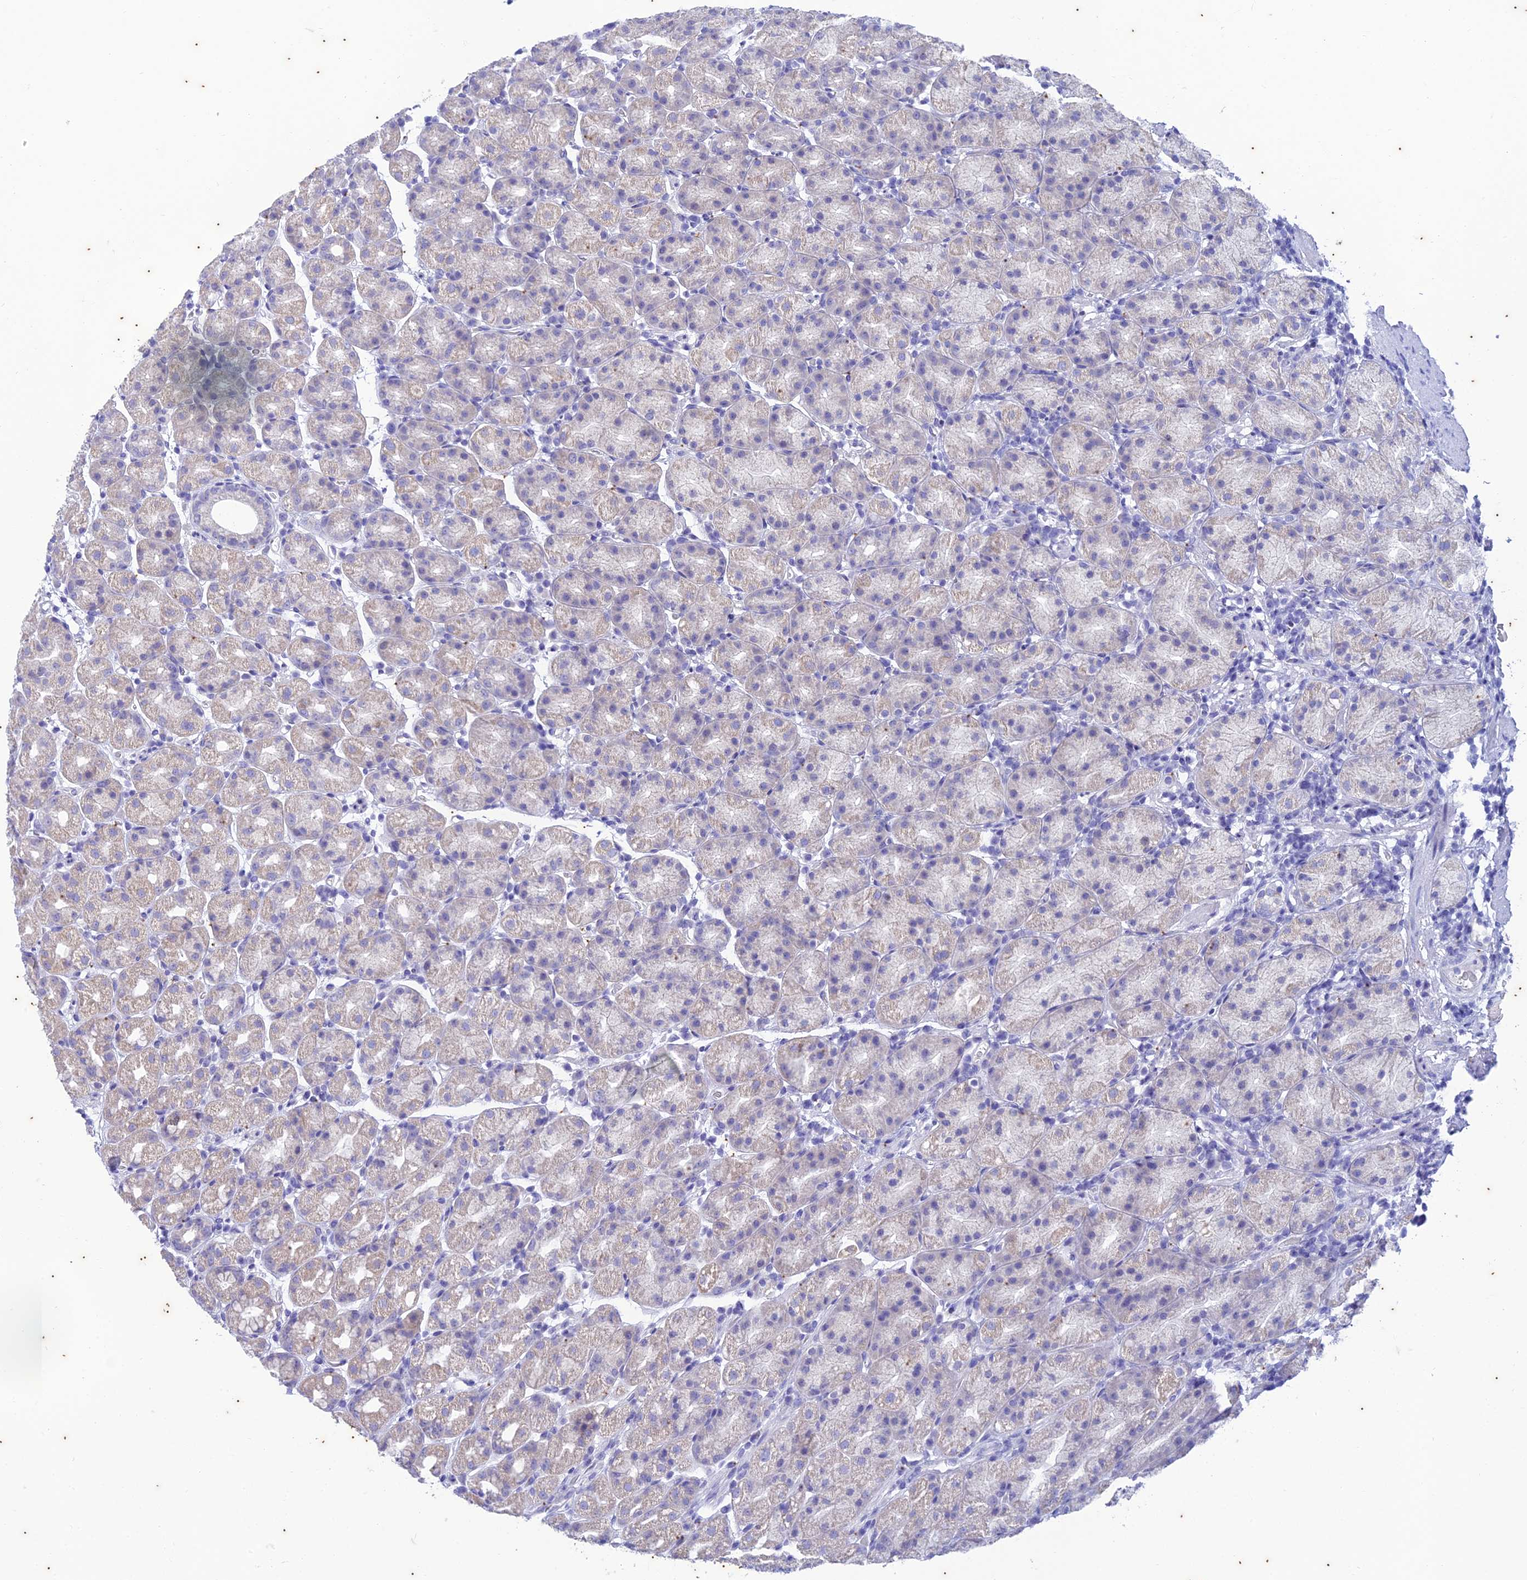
{"staining": {"intensity": "negative", "quantity": "none", "location": "none"}, "tissue": "stomach", "cell_type": "Glandular cells", "image_type": "normal", "snomed": [{"axis": "morphology", "description": "Normal tissue, NOS"}, {"axis": "topography", "description": "Stomach, upper"}], "caption": "An immunohistochemistry (IHC) histopathology image of benign stomach is shown. There is no staining in glandular cells of stomach. (DAB immunohistochemistry, high magnification).", "gene": "TMEM40", "patient": {"sex": "male", "age": 68}}